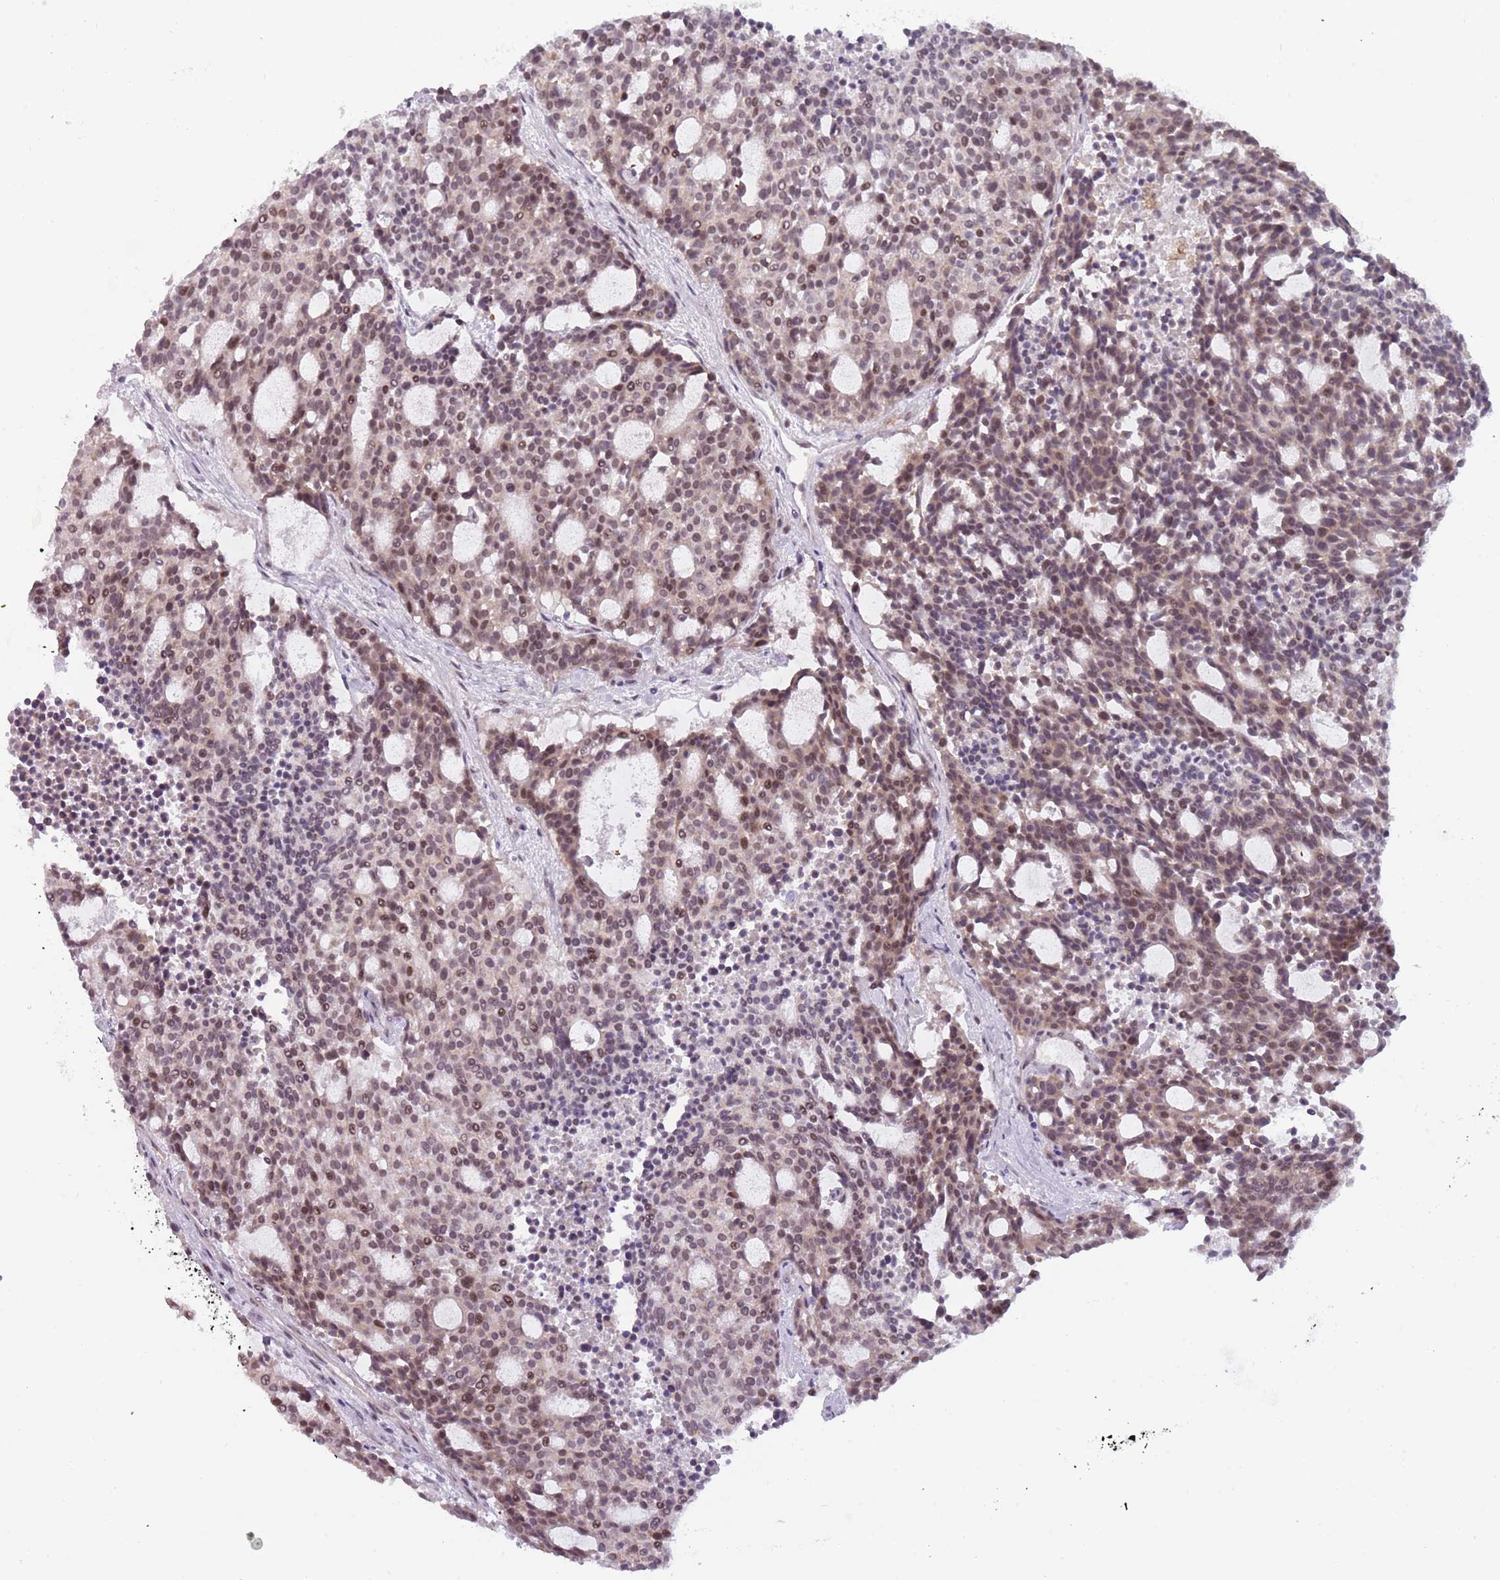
{"staining": {"intensity": "moderate", "quantity": ">75%", "location": "nuclear"}, "tissue": "carcinoid", "cell_type": "Tumor cells", "image_type": "cancer", "snomed": [{"axis": "morphology", "description": "Carcinoid, malignant, NOS"}, {"axis": "topography", "description": "Pancreas"}], "caption": "Immunohistochemistry (IHC) histopathology image of neoplastic tissue: human carcinoid stained using IHC reveals medium levels of moderate protein expression localized specifically in the nuclear of tumor cells, appearing as a nuclear brown color.", "gene": "REXO4", "patient": {"sex": "female", "age": 54}}